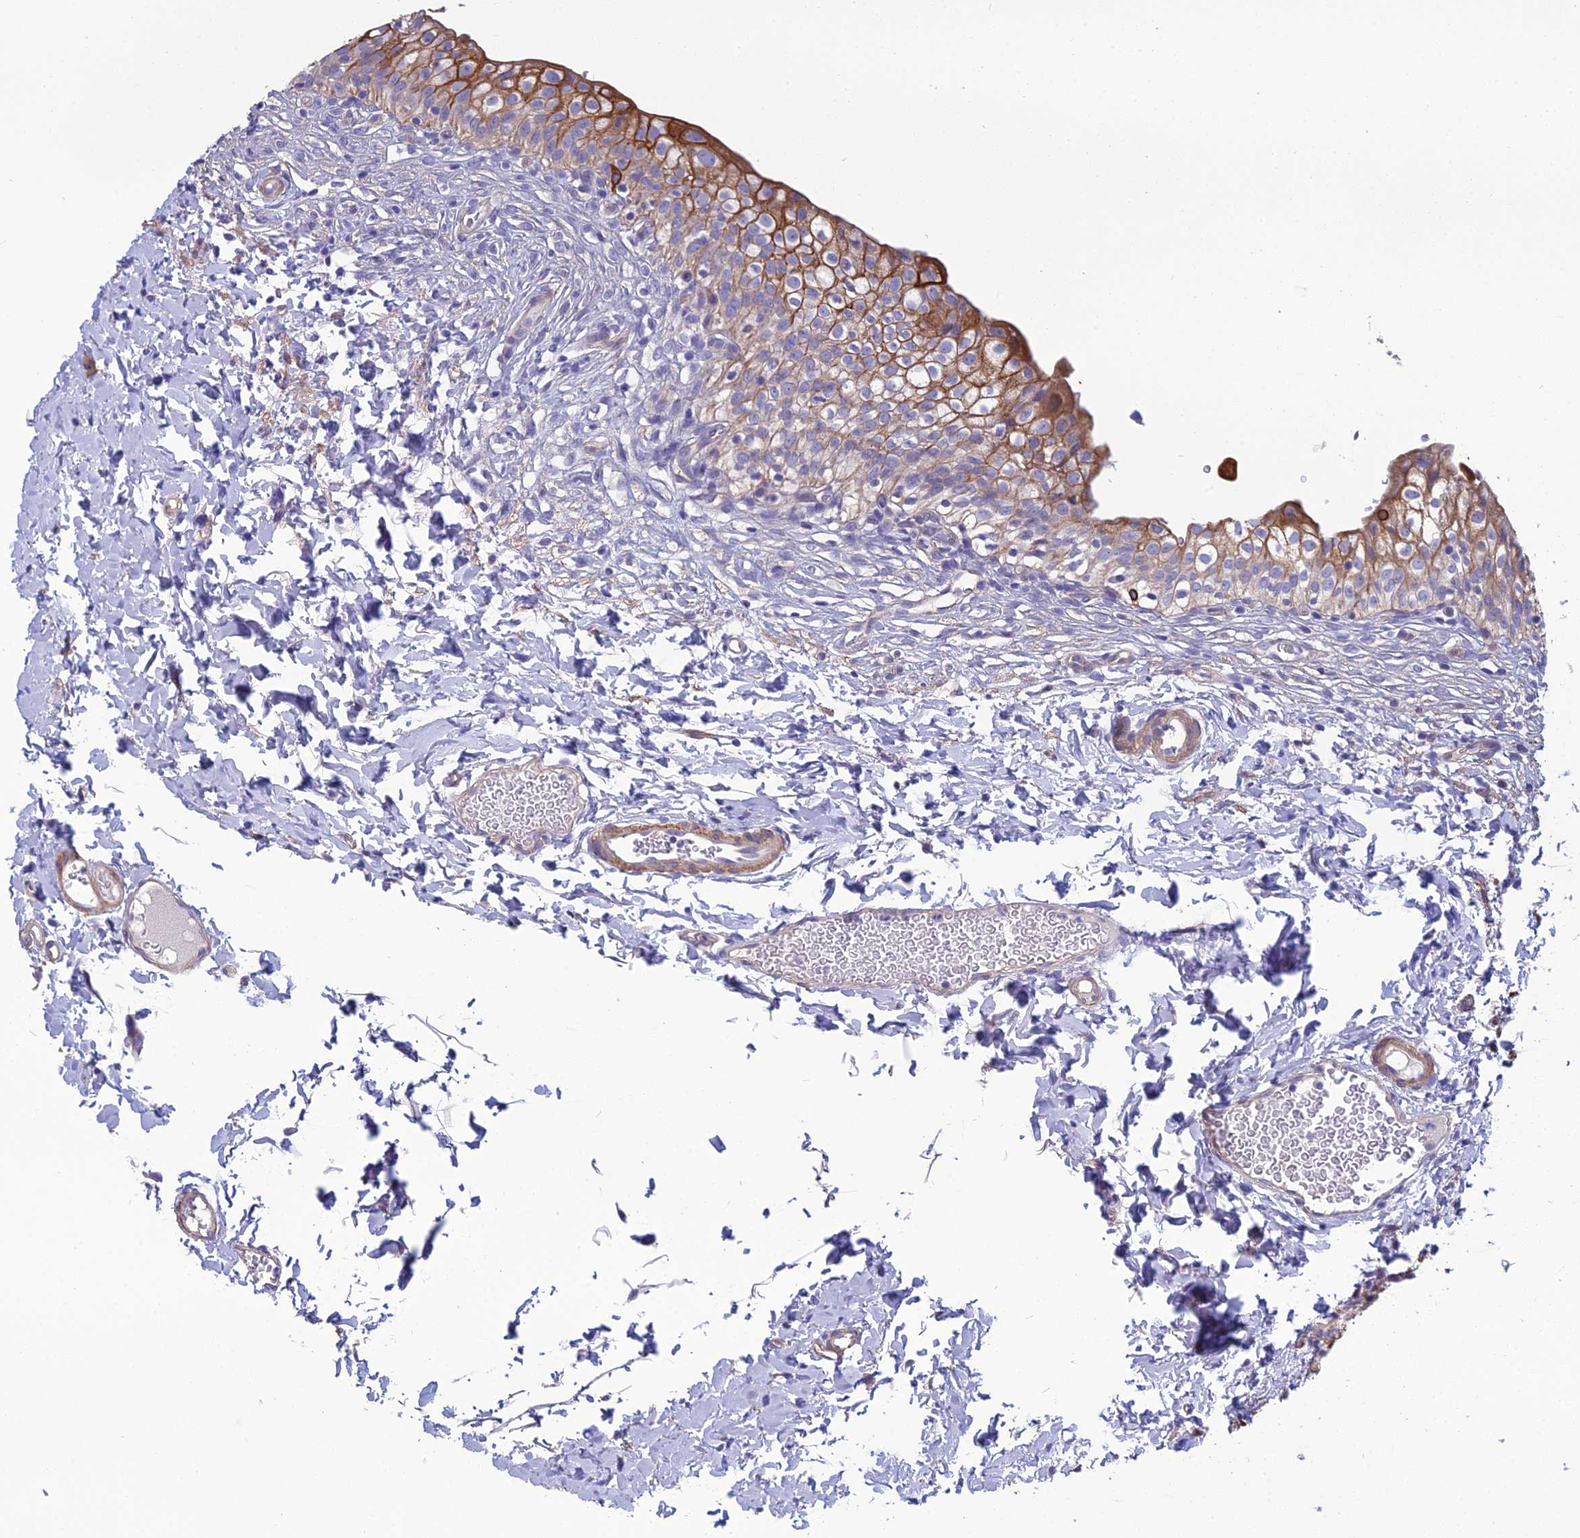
{"staining": {"intensity": "strong", "quantity": "25%-75%", "location": "cytoplasmic/membranous"}, "tissue": "urinary bladder", "cell_type": "Urothelial cells", "image_type": "normal", "snomed": [{"axis": "morphology", "description": "Normal tissue, NOS"}, {"axis": "topography", "description": "Urinary bladder"}], "caption": "Urinary bladder stained with DAB IHC reveals high levels of strong cytoplasmic/membranous positivity in approximately 25%-75% of urothelial cells.", "gene": "LZTS2", "patient": {"sex": "male", "age": 55}}